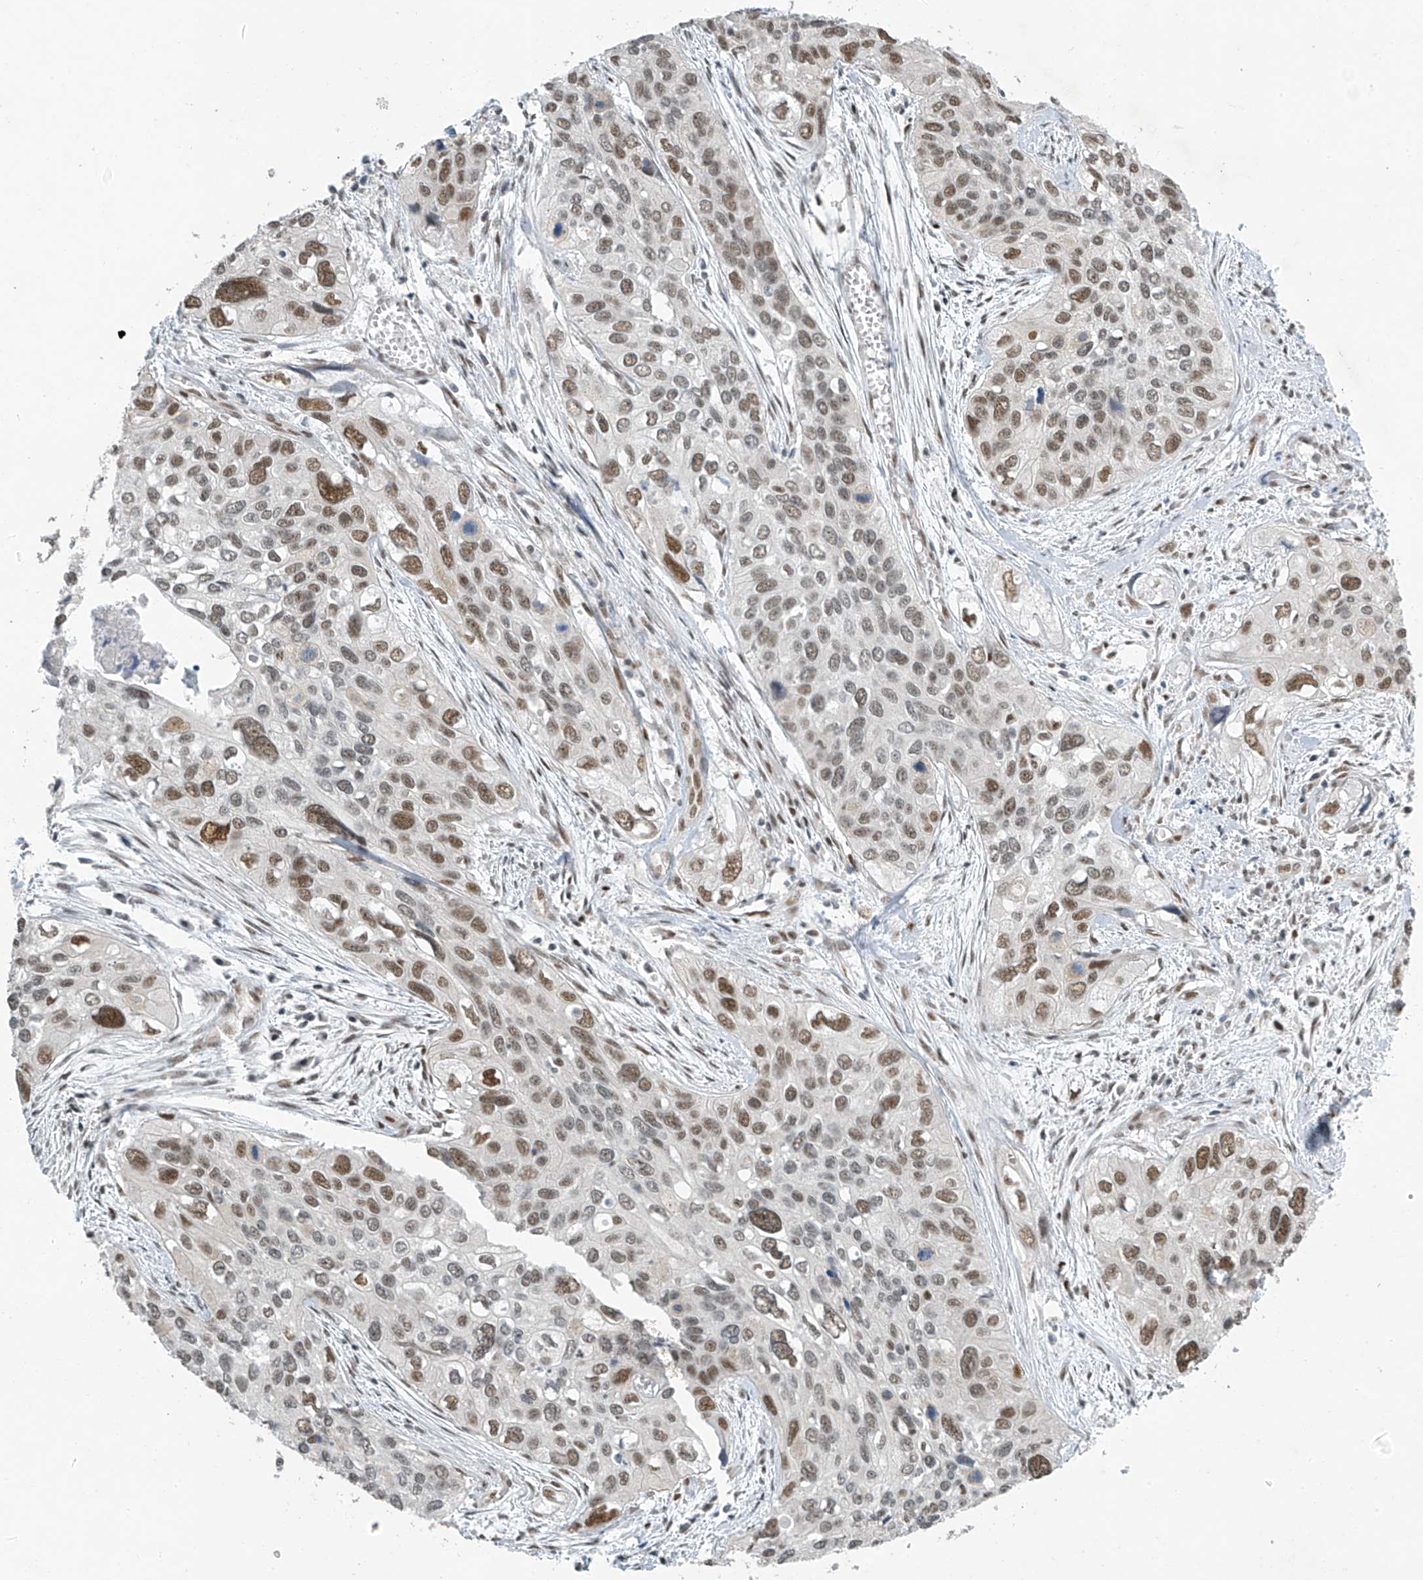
{"staining": {"intensity": "moderate", "quantity": "25%-75%", "location": "nuclear"}, "tissue": "cervical cancer", "cell_type": "Tumor cells", "image_type": "cancer", "snomed": [{"axis": "morphology", "description": "Squamous cell carcinoma, NOS"}, {"axis": "topography", "description": "Cervix"}], "caption": "This is an image of IHC staining of cervical cancer (squamous cell carcinoma), which shows moderate expression in the nuclear of tumor cells.", "gene": "TAF8", "patient": {"sex": "female", "age": 55}}